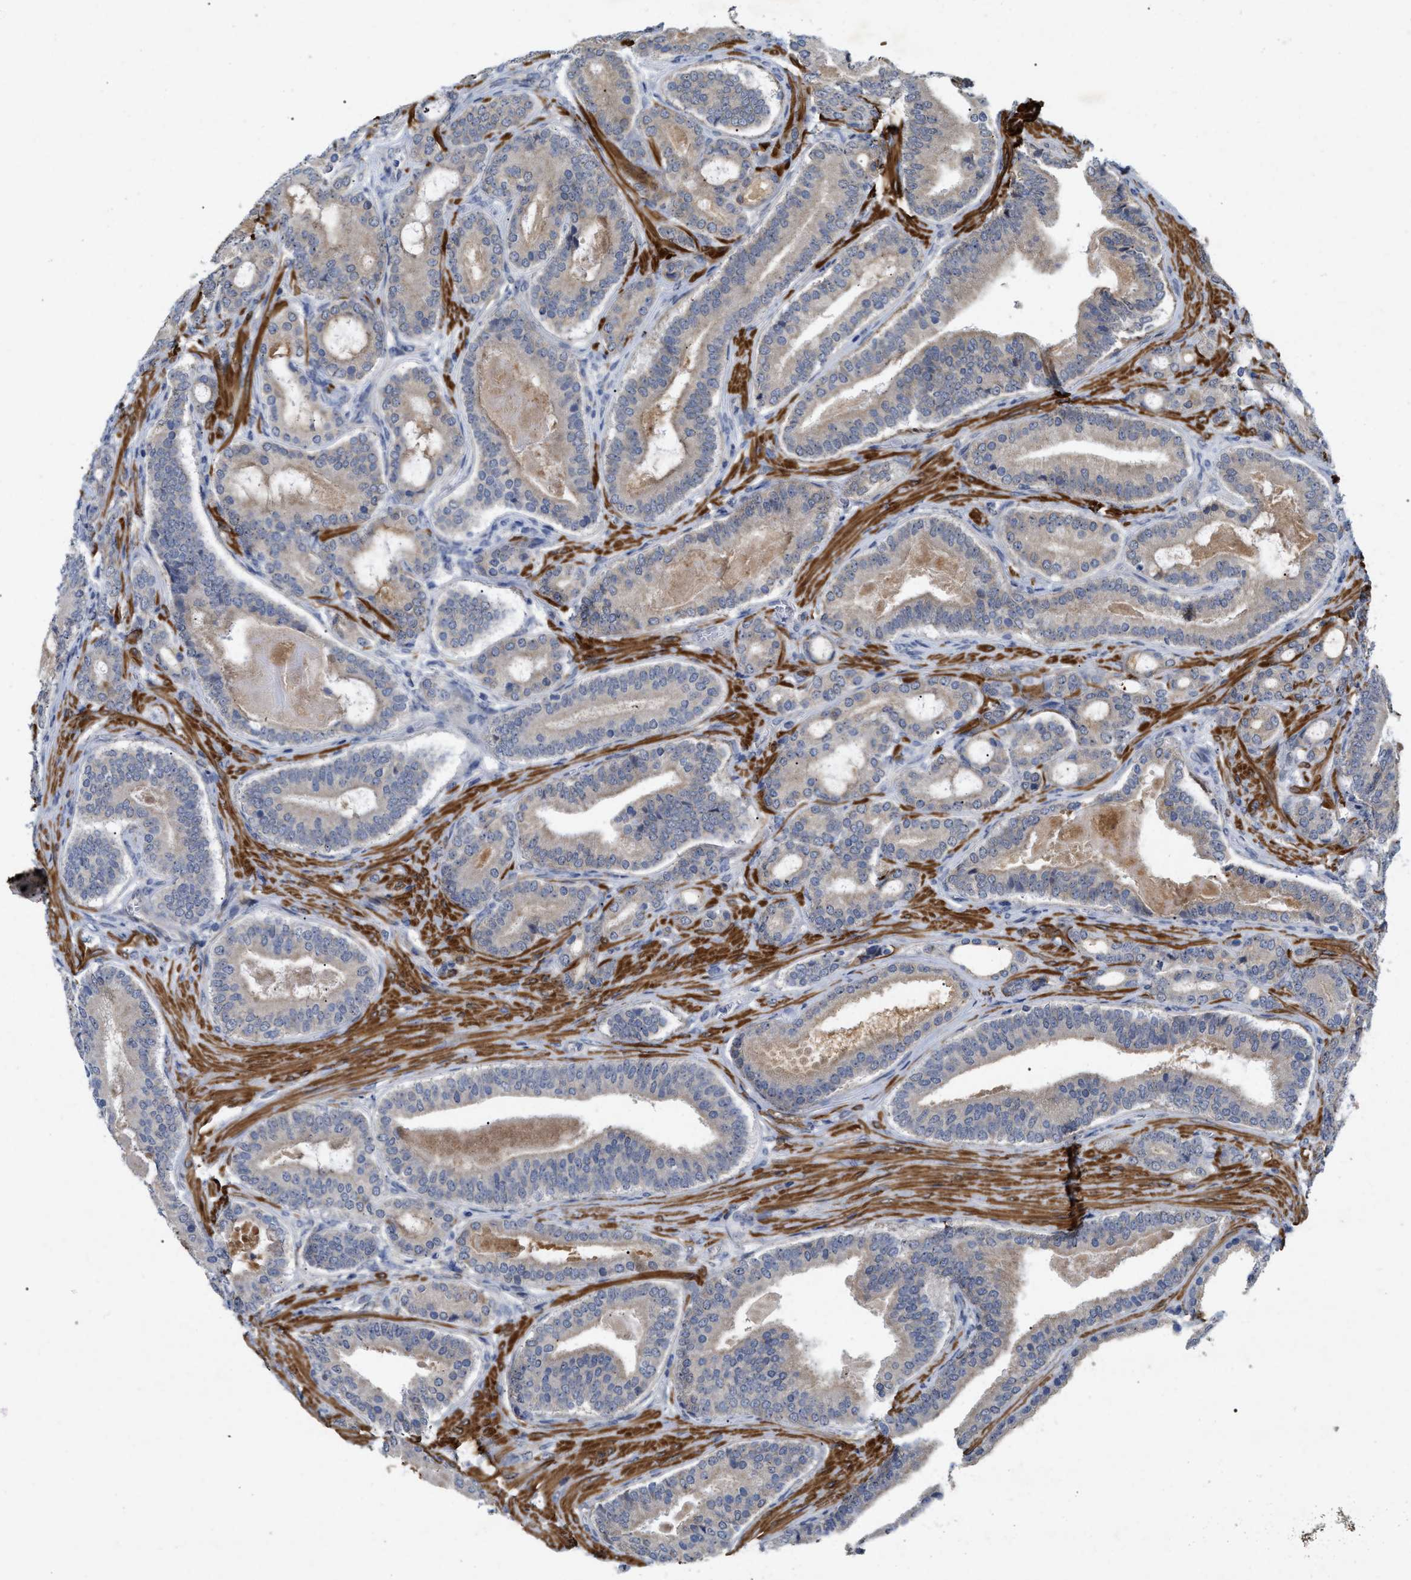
{"staining": {"intensity": "weak", "quantity": "<25%", "location": "cytoplasmic/membranous"}, "tissue": "prostate cancer", "cell_type": "Tumor cells", "image_type": "cancer", "snomed": [{"axis": "morphology", "description": "Adenocarcinoma, High grade"}, {"axis": "topography", "description": "Prostate"}], "caption": "The photomicrograph demonstrates no significant positivity in tumor cells of prostate cancer (adenocarcinoma (high-grade)).", "gene": "ST6GALNAC6", "patient": {"sex": "male", "age": 60}}